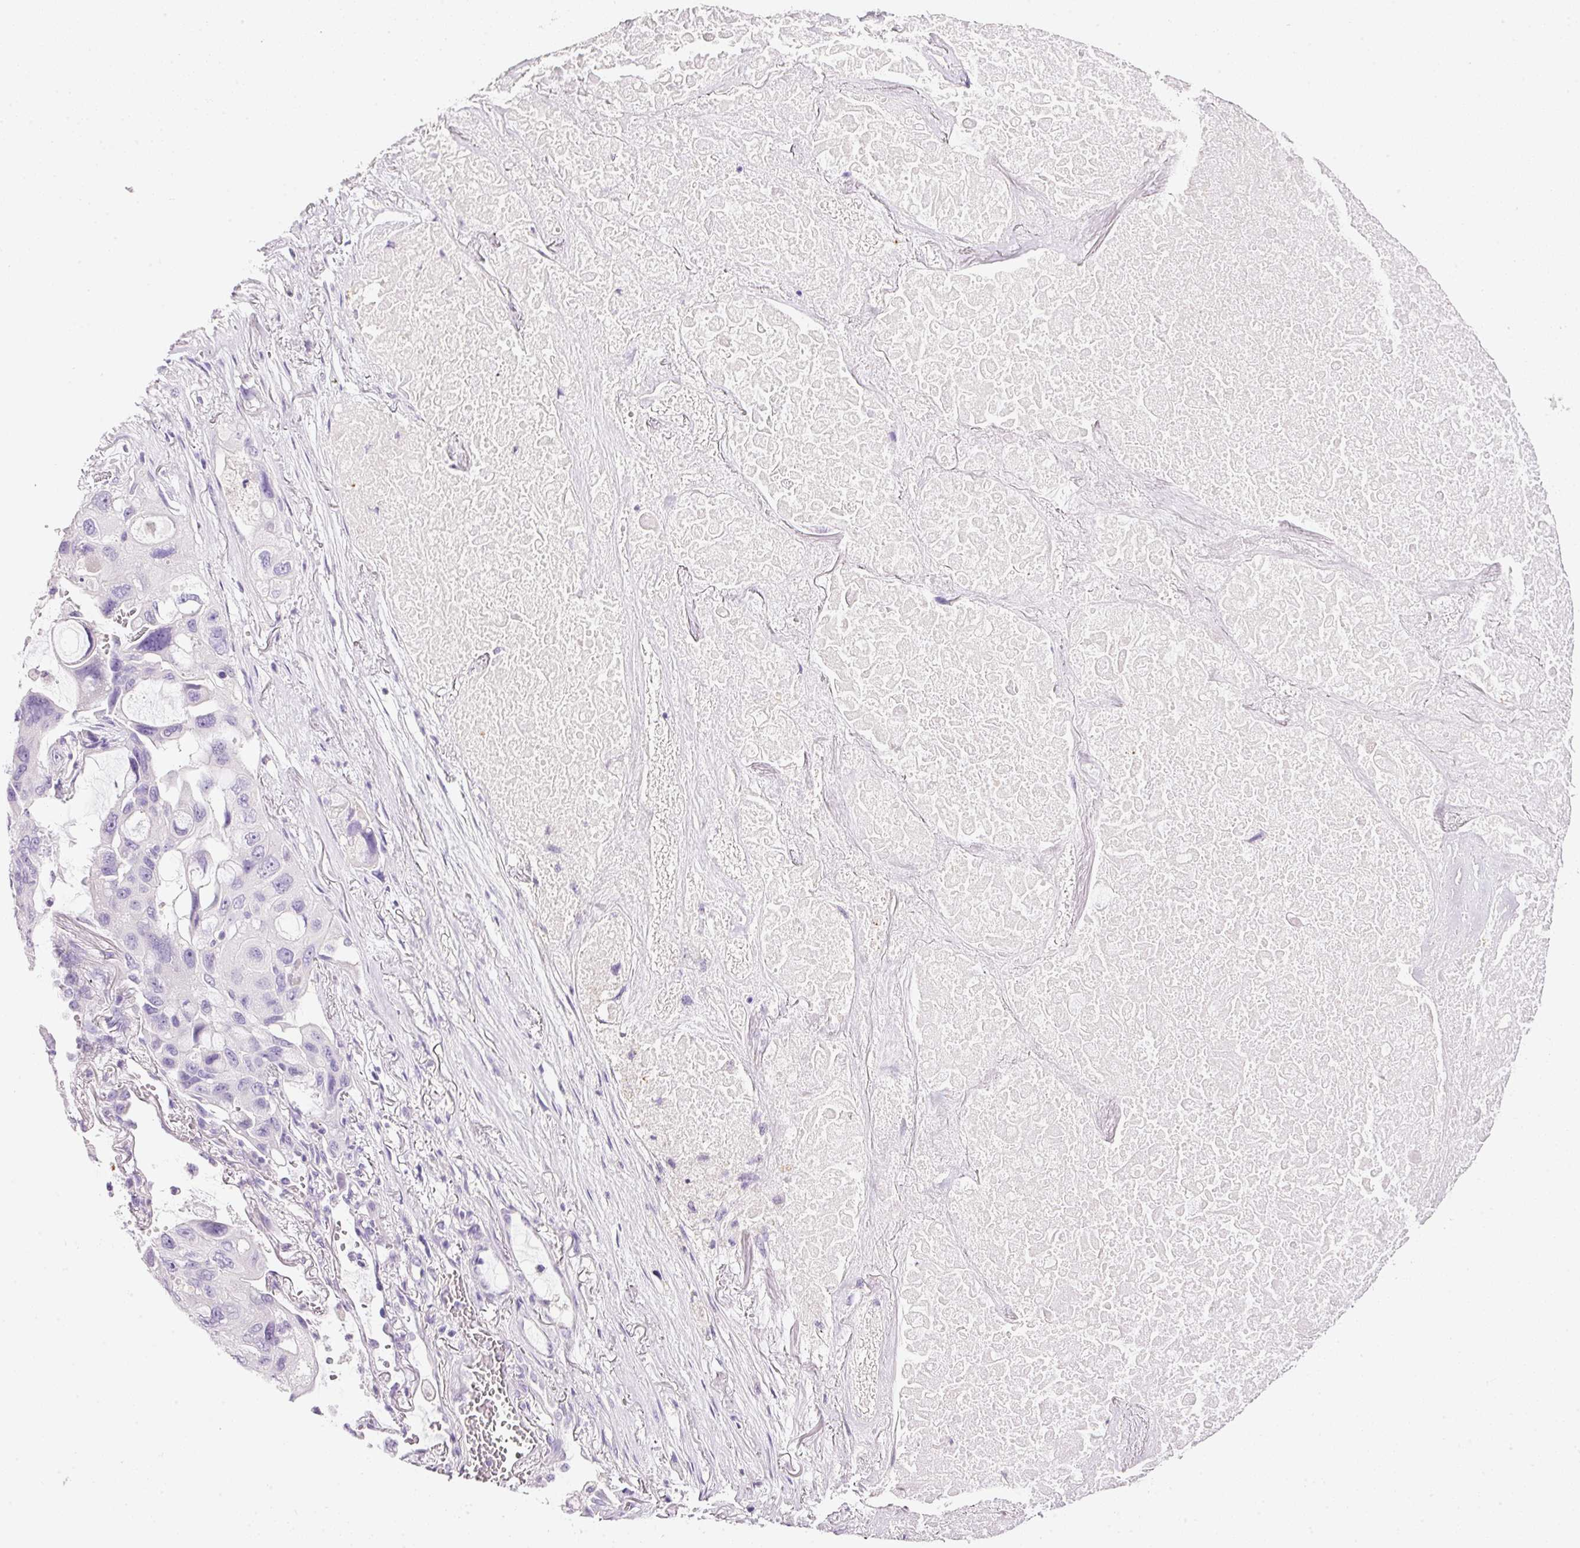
{"staining": {"intensity": "negative", "quantity": "none", "location": "none"}, "tissue": "lung cancer", "cell_type": "Tumor cells", "image_type": "cancer", "snomed": [{"axis": "morphology", "description": "Squamous cell carcinoma, NOS"}, {"axis": "topography", "description": "Lung"}], "caption": "Squamous cell carcinoma (lung) was stained to show a protein in brown. There is no significant staining in tumor cells. The staining is performed using DAB (3,3'-diaminobenzidine) brown chromogen with nuclei counter-stained in using hematoxylin.", "gene": "BSND", "patient": {"sex": "female", "age": 73}}